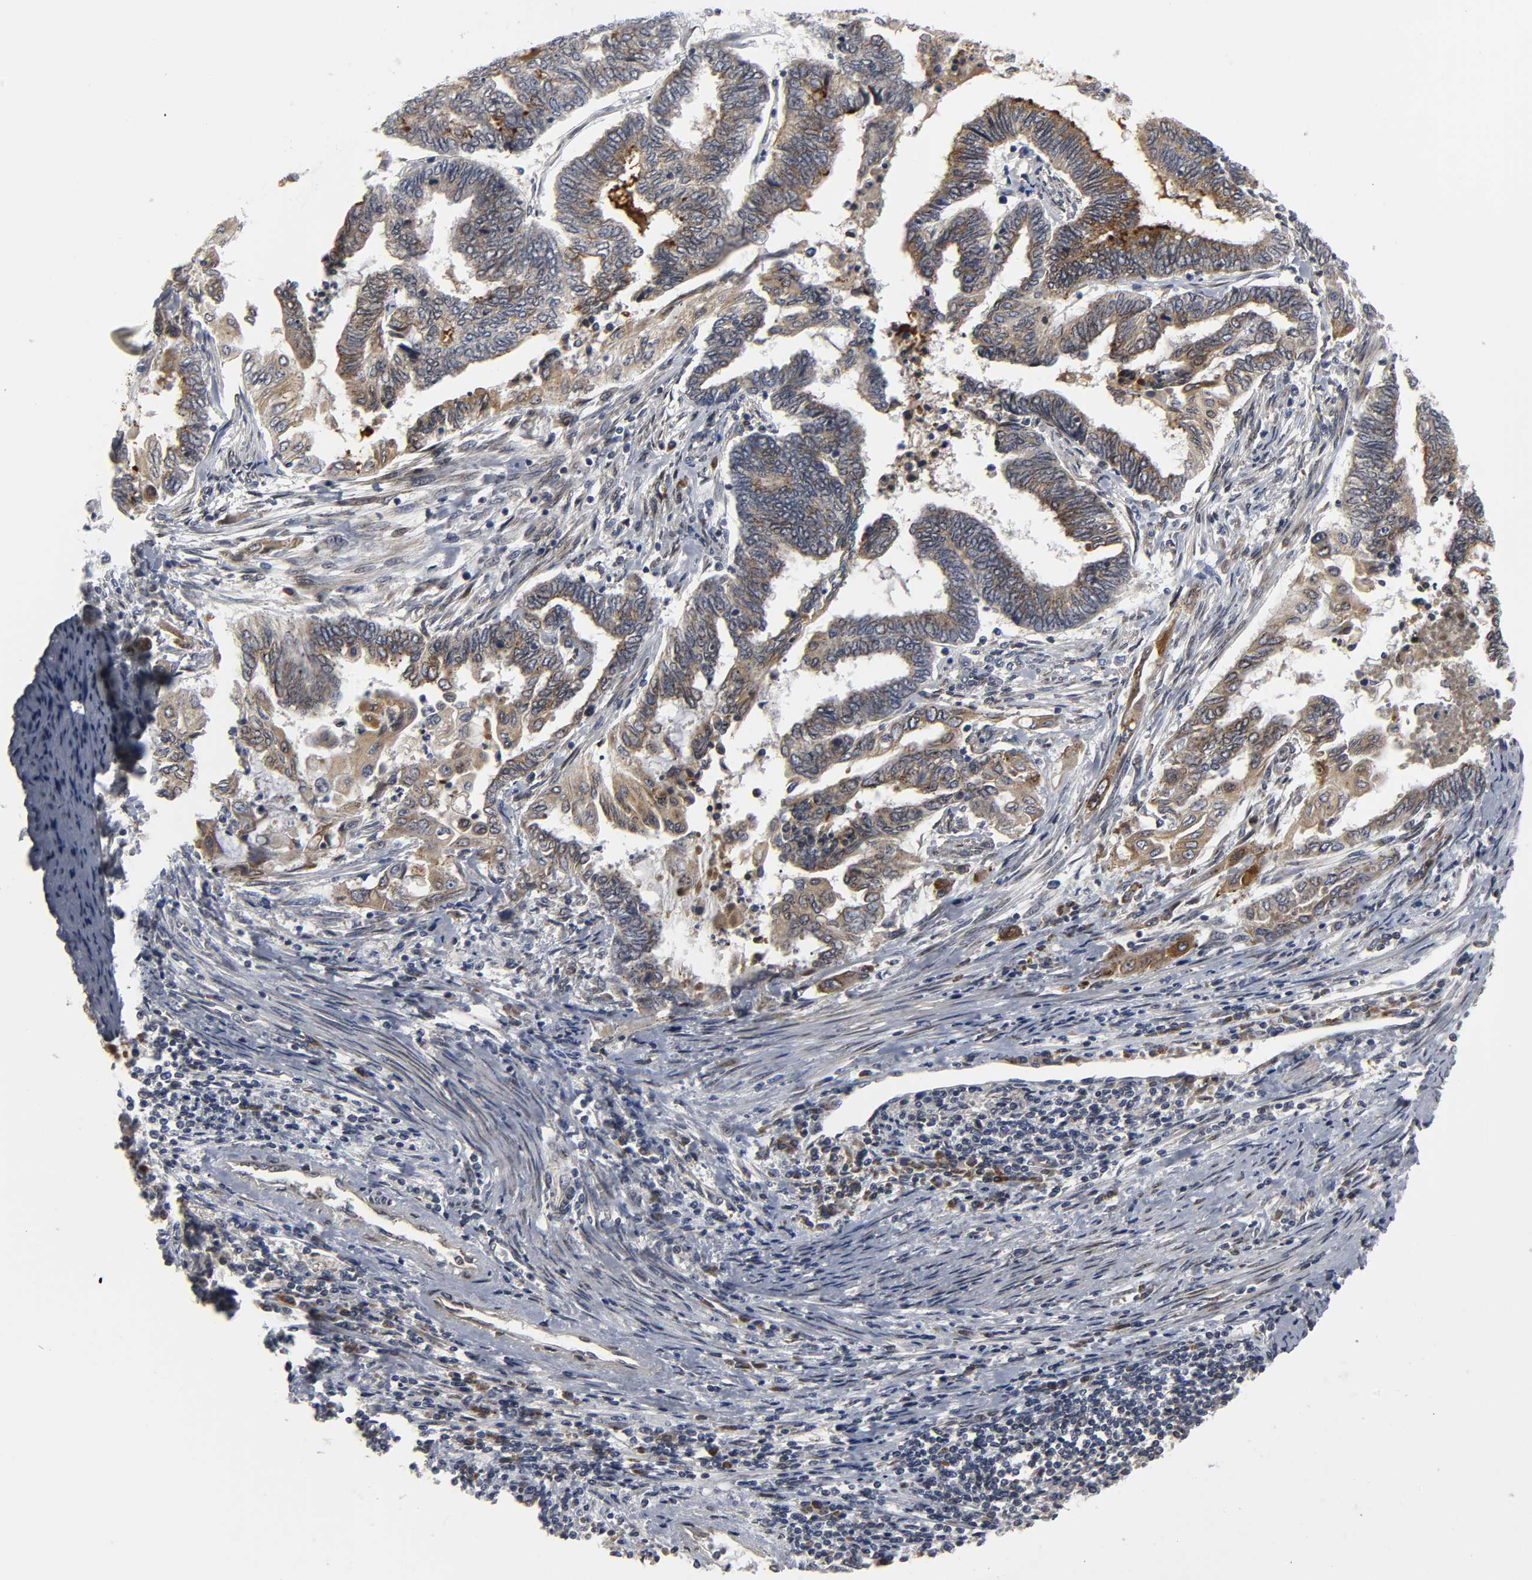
{"staining": {"intensity": "moderate", "quantity": "25%-75%", "location": "cytoplasmic/membranous"}, "tissue": "endometrial cancer", "cell_type": "Tumor cells", "image_type": "cancer", "snomed": [{"axis": "morphology", "description": "Adenocarcinoma, NOS"}, {"axis": "topography", "description": "Uterus"}, {"axis": "topography", "description": "Endometrium"}], "caption": "Brown immunohistochemical staining in adenocarcinoma (endometrial) demonstrates moderate cytoplasmic/membranous staining in about 25%-75% of tumor cells.", "gene": "ASB6", "patient": {"sex": "female", "age": 70}}